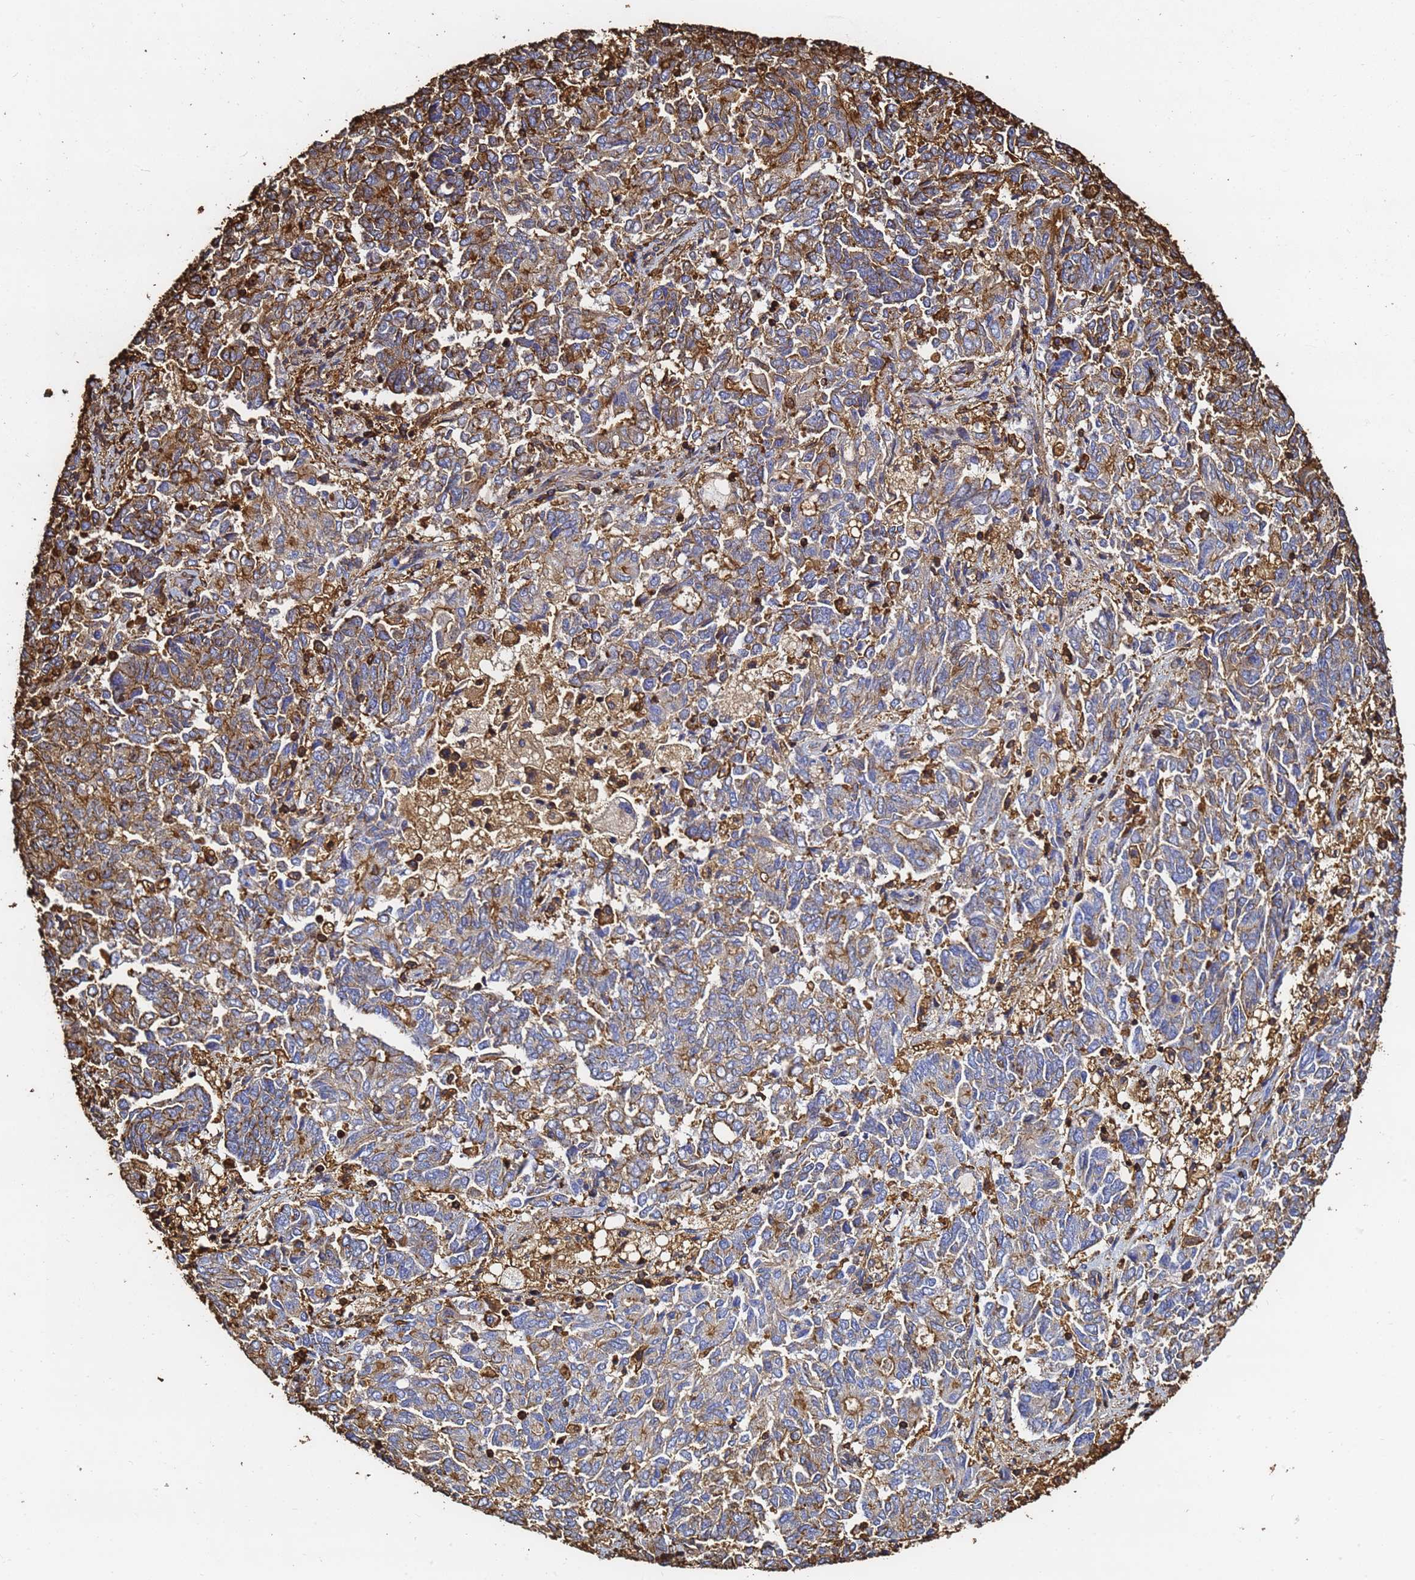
{"staining": {"intensity": "moderate", "quantity": "25%-75%", "location": "cytoplasmic/membranous"}, "tissue": "endometrial cancer", "cell_type": "Tumor cells", "image_type": "cancer", "snomed": [{"axis": "morphology", "description": "Adenocarcinoma, NOS"}, {"axis": "topography", "description": "Endometrium"}], "caption": "Immunohistochemistry (IHC) image of neoplastic tissue: adenocarcinoma (endometrial) stained using IHC exhibits medium levels of moderate protein expression localized specifically in the cytoplasmic/membranous of tumor cells, appearing as a cytoplasmic/membranous brown color.", "gene": "ACTB", "patient": {"sex": "female", "age": 80}}